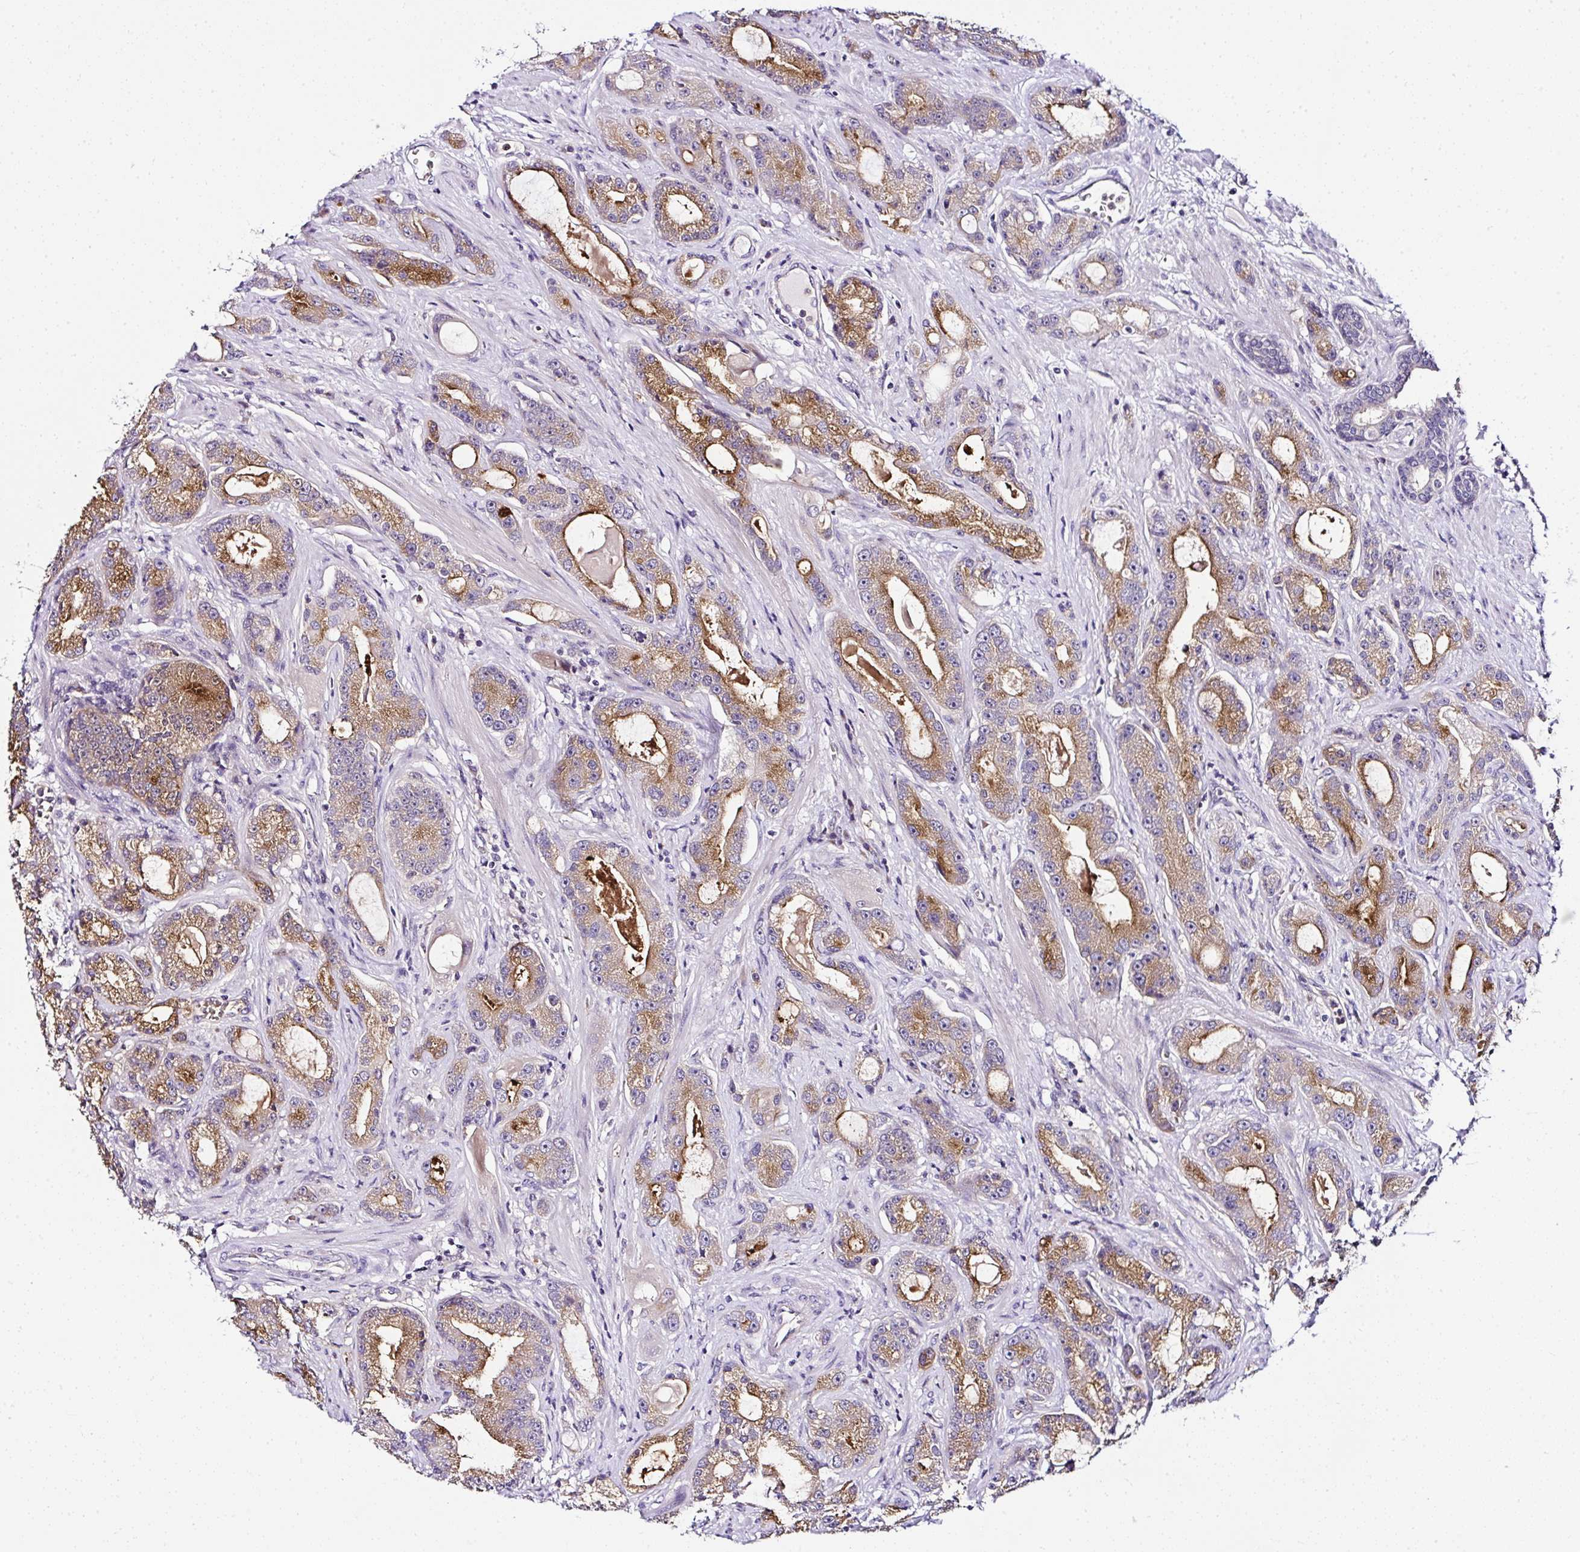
{"staining": {"intensity": "moderate", "quantity": ">75%", "location": "cytoplasmic/membranous"}, "tissue": "prostate cancer", "cell_type": "Tumor cells", "image_type": "cancer", "snomed": [{"axis": "morphology", "description": "Adenocarcinoma, High grade"}, {"axis": "topography", "description": "Prostate"}], "caption": "DAB immunohistochemical staining of prostate cancer (high-grade adenocarcinoma) demonstrates moderate cytoplasmic/membranous protein positivity in approximately >75% of tumor cells.", "gene": "DEPDC5", "patient": {"sex": "male", "age": 65}}